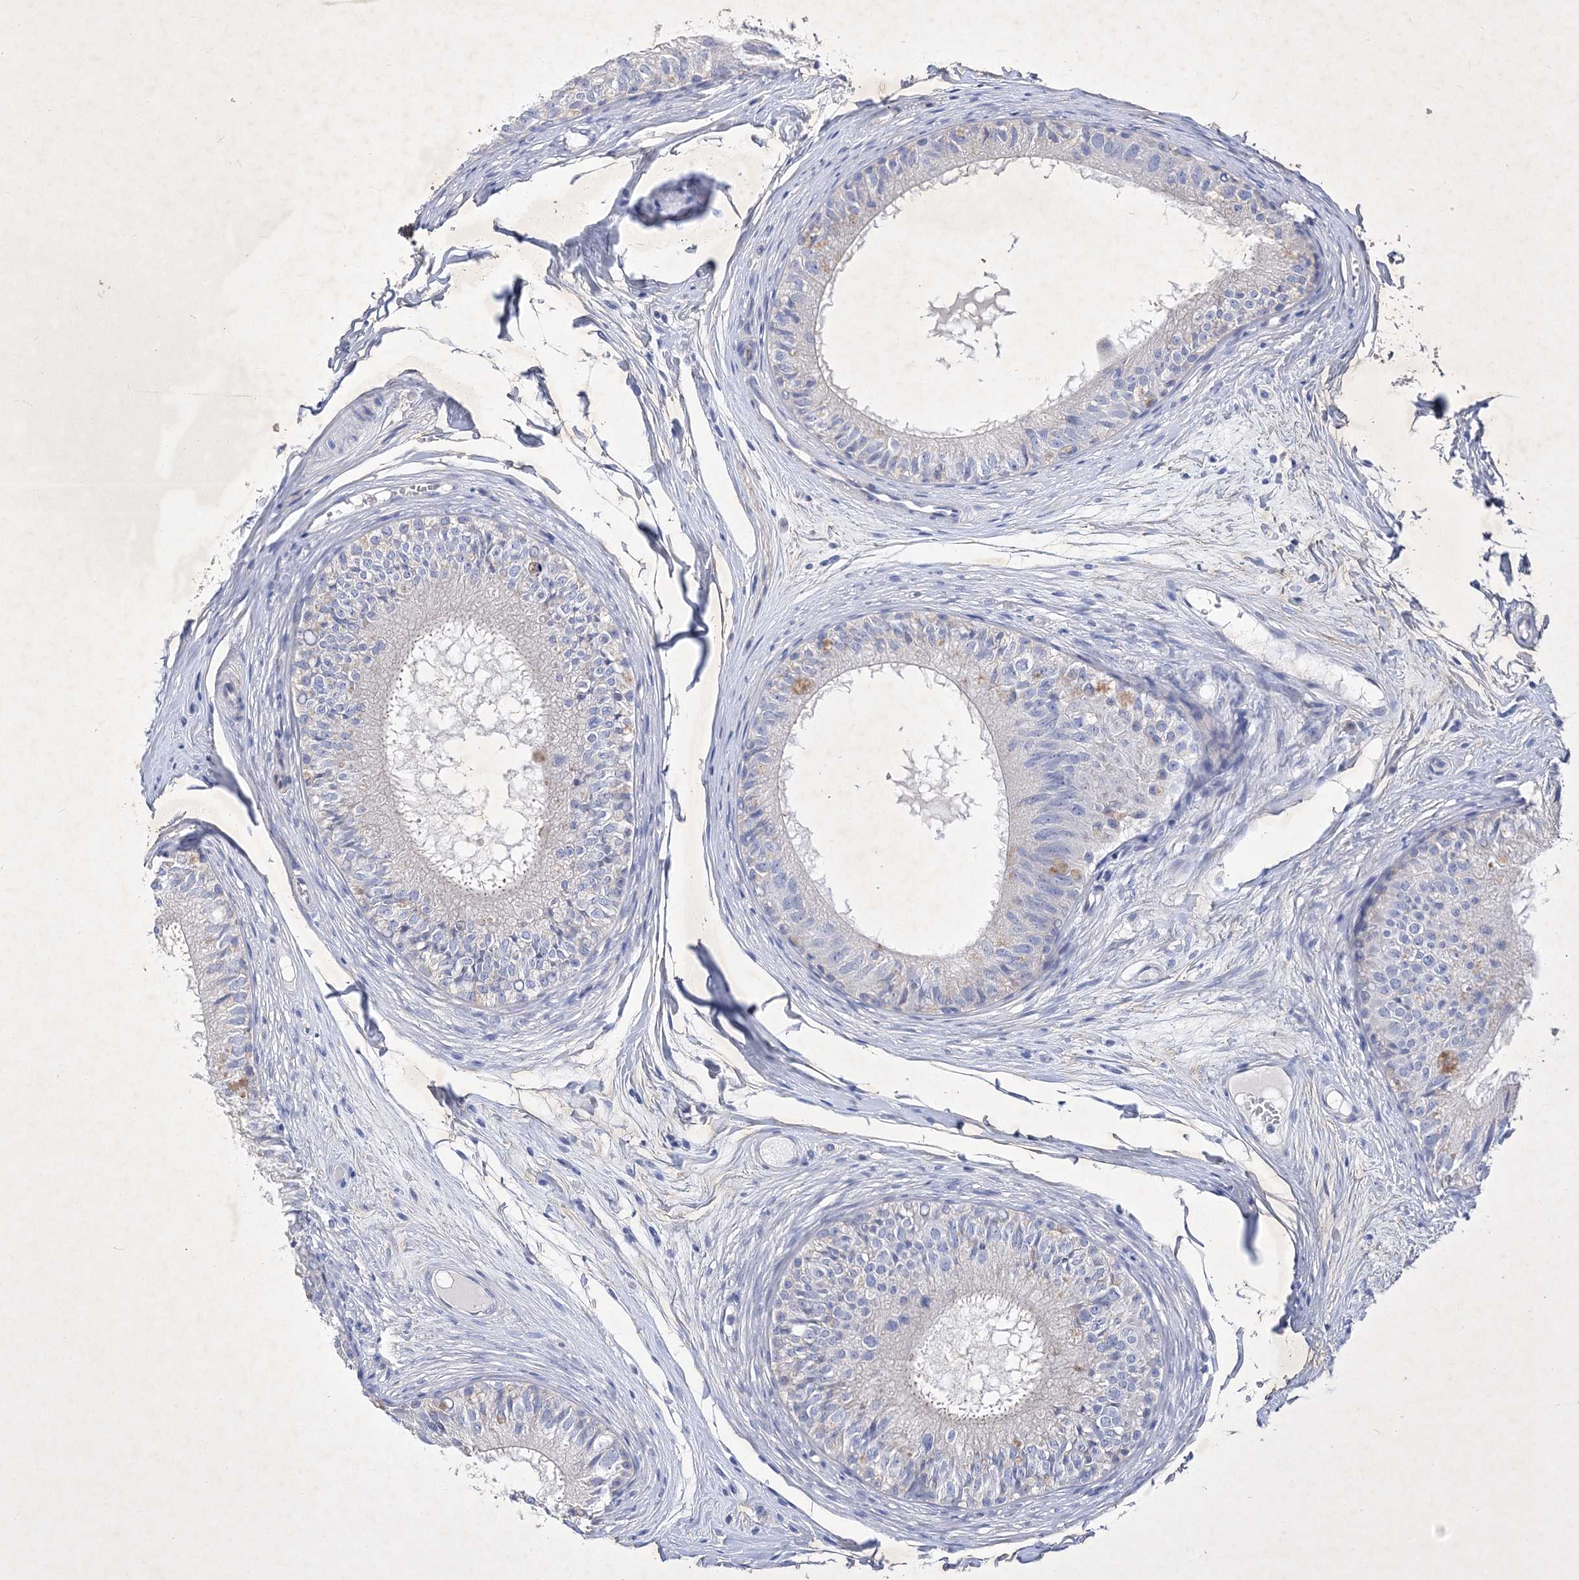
{"staining": {"intensity": "negative", "quantity": "none", "location": "none"}, "tissue": "epididymis", "cell_type": "Glandular cells", "image_type": "normal", "snomed": [{"axis": "morphology", "description": "Normal tissue, NOS"}, {"axis": "morphology", "description": "Seminoma in situ"}, {"axis": "topography", "description": "Testis"}, {"axis": "topography", "description": "Epididymis"}], "caption": "This is an immunohistochemistry (IHC) image of benign human epididymis. There is no expression in glandular cells.", "gene": "GPN1", "patient": {"sex": "male", "age": 28}}